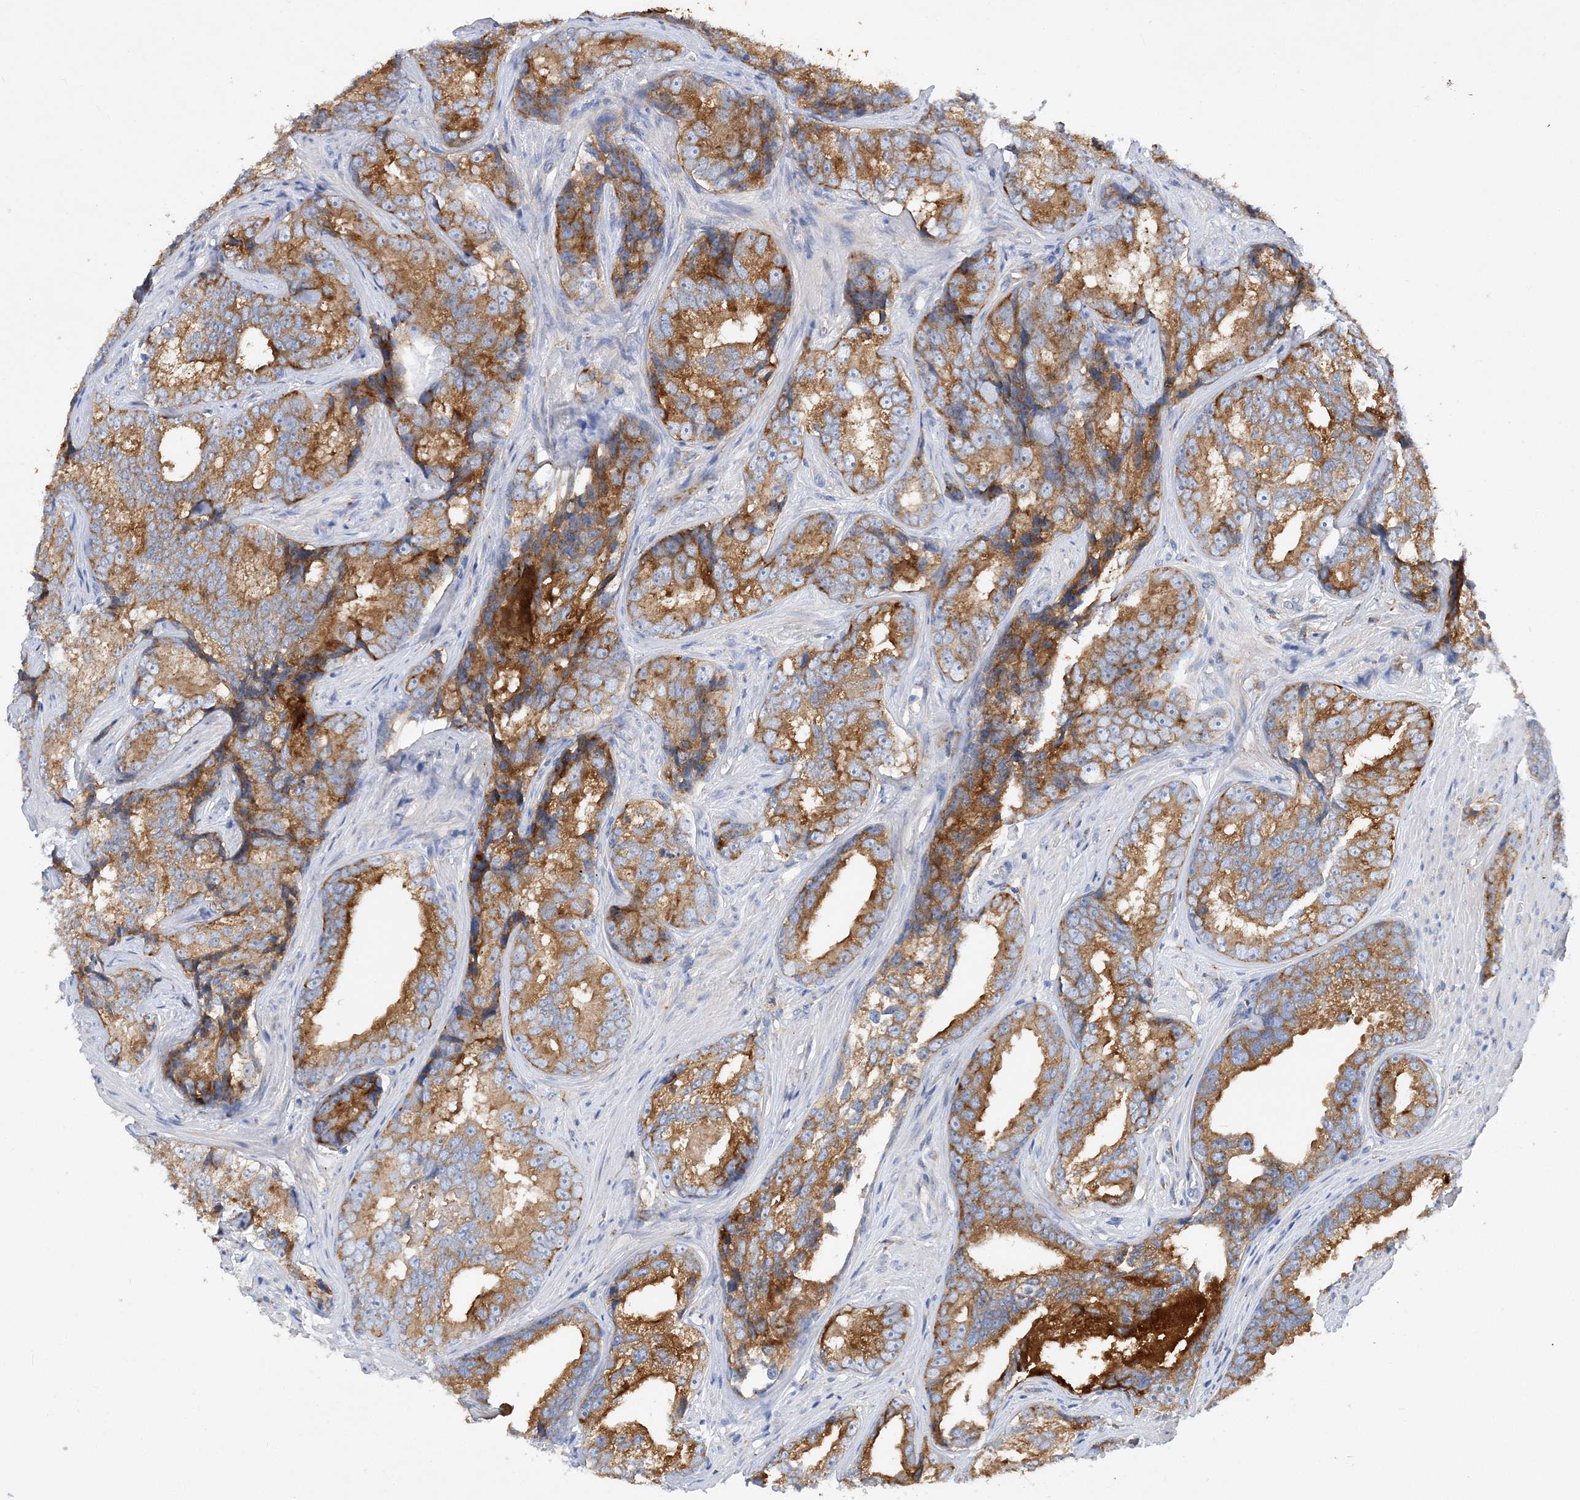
{"staining": {"intensity": "moderate", "quantity": ">75%", "location": "cytoplasmic/membranous"}, "tissue": "prostate cancer", "cell_type": "Tumor cells", "image_type": "cancer", "snomed": [{"axis": "morphology", "description": "Adenocarcinoma, High grade"}, {"axis": "topography", "description": "Prostate"}], "caption": "Prostate cancer (adenocarcinoma (high-grade)) stained with DAB immunohistochemistry (IHC) demonstrates medium levels of moderate cytoplasmic/membranous staining in about >75% of tumor cells.", "gene": "GRINA", "patient": {"sex": "male", "age": 66}}